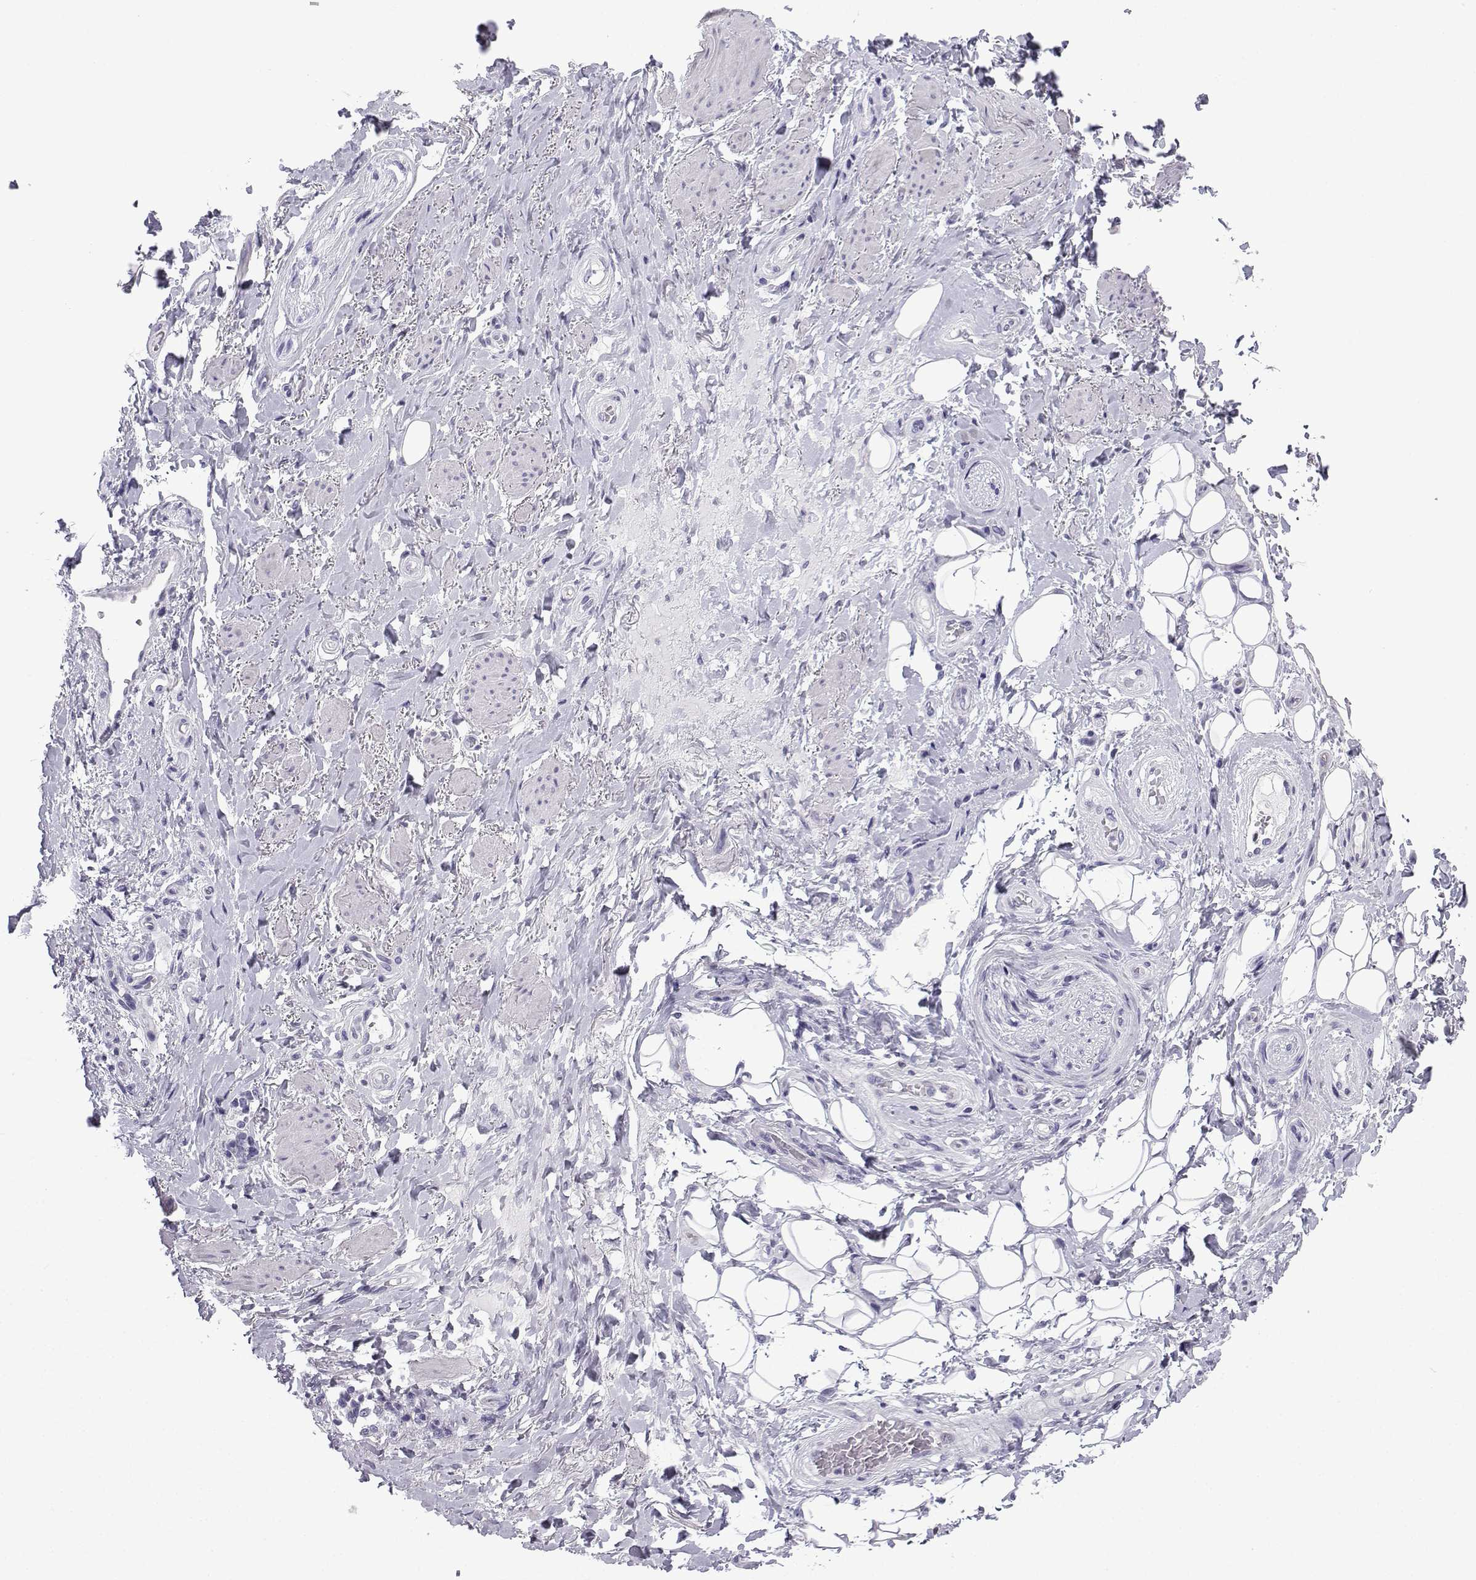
{"staining": {"intensity": "negative", "quantity": "none", "location": "none"}, "tissue": "adipose tissue", "cell_type": "Adipocytes", "image_type": "normal", "snomed": [{"axis": "morphology", "description": "Normal tissue, NOS"}, {"axis": "topography", "description": "Anal"}, {"axis": "topography", "description": "Peripheral nerve tissue"}], "caption": "IHC of normal adipose tissue shows no expression in adipocytes. Nuclei are stained in blue.", "gene": "ACRBP", "patient": {"sex": "male", "age": 53}}